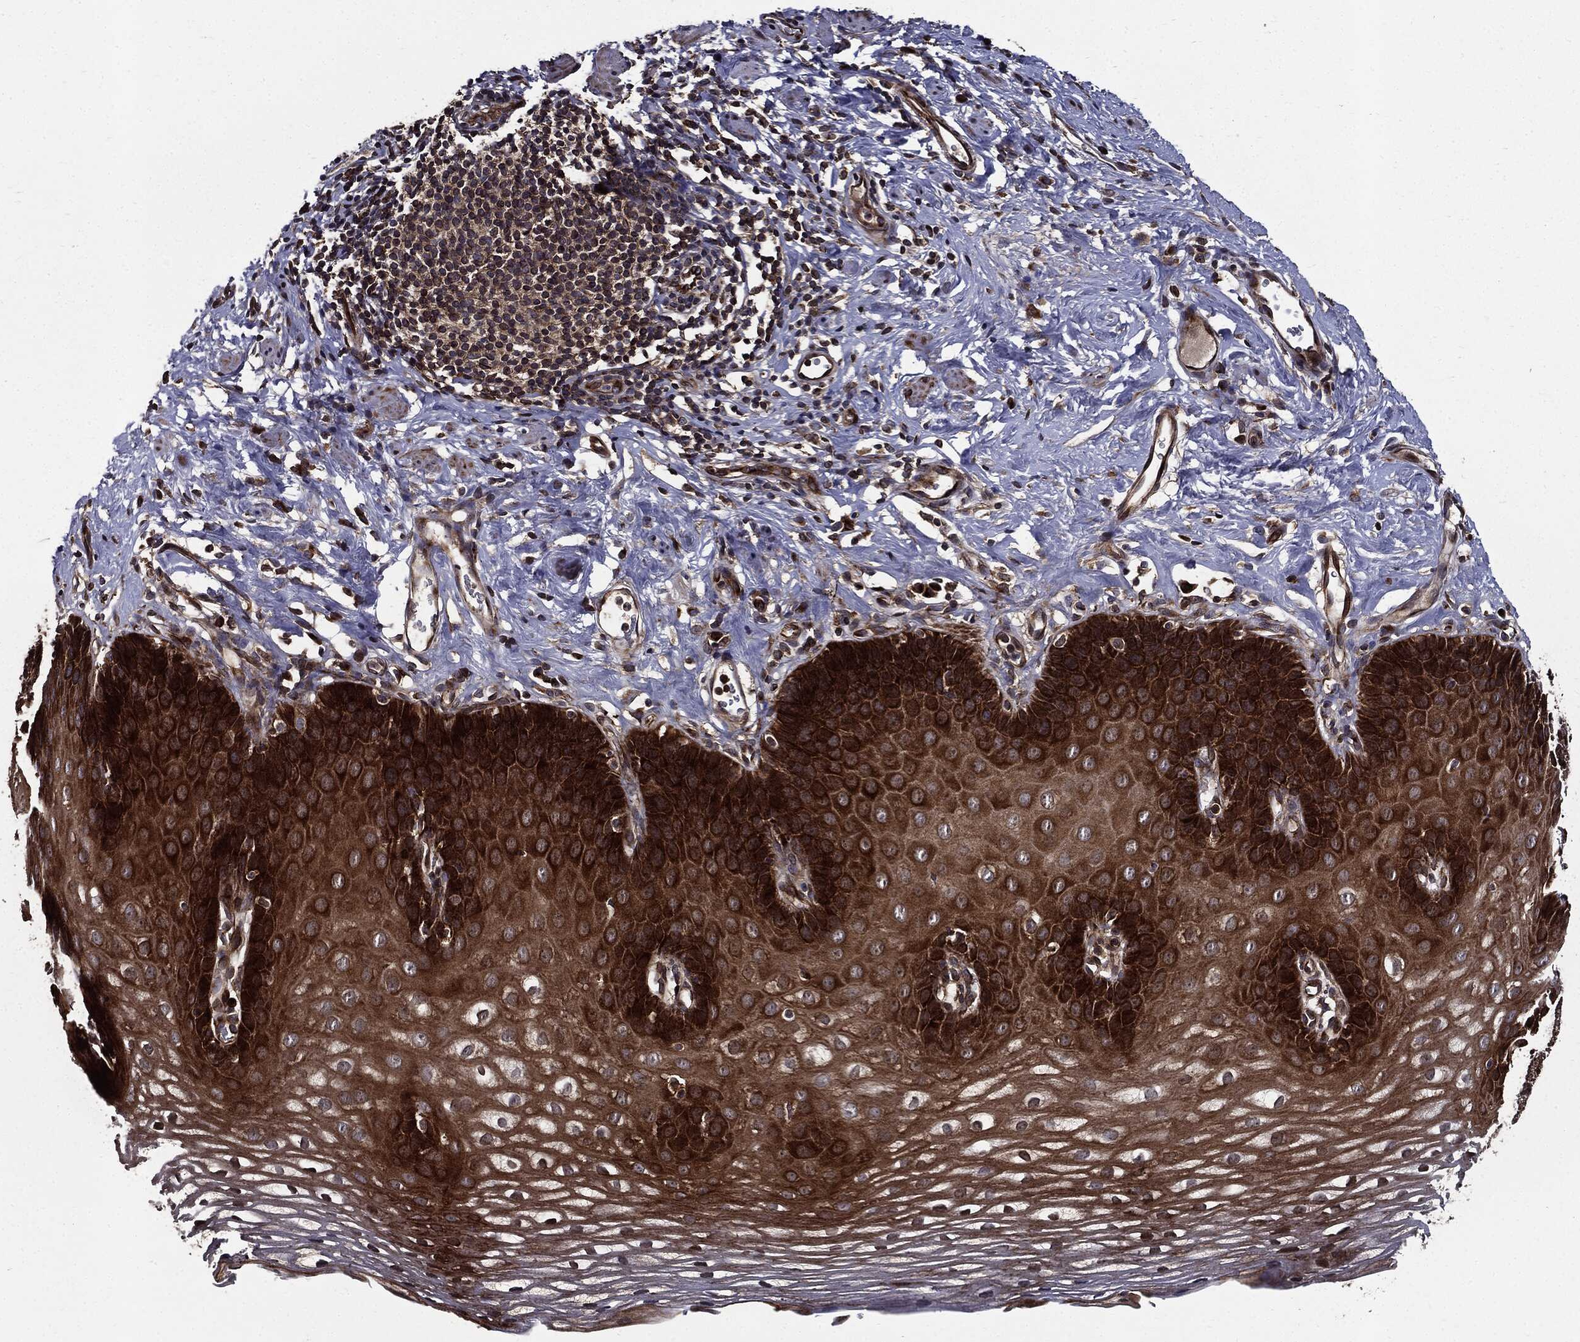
{"staining": {"intensity": "strong", "quantity": ">75%", "location": "cytoplasmic/membranous"}, "tissue": "esophagus", "cell_type": "Squamous epithelial cells", "image_type": "normal", "snomed": [{"axis": "morphology", "description": "Normal tissue, NOS"}, {"axis": "topography", "description": "Esophagus"}], "caption": "DAB immunohistochemical staining of benign human esophagus exhibits strong cytoplasmic/membranous protein staining in about >75% of squamous epithelial cells.", "gene": "HTT", "patient": {"sex": "male", "age": 64}}